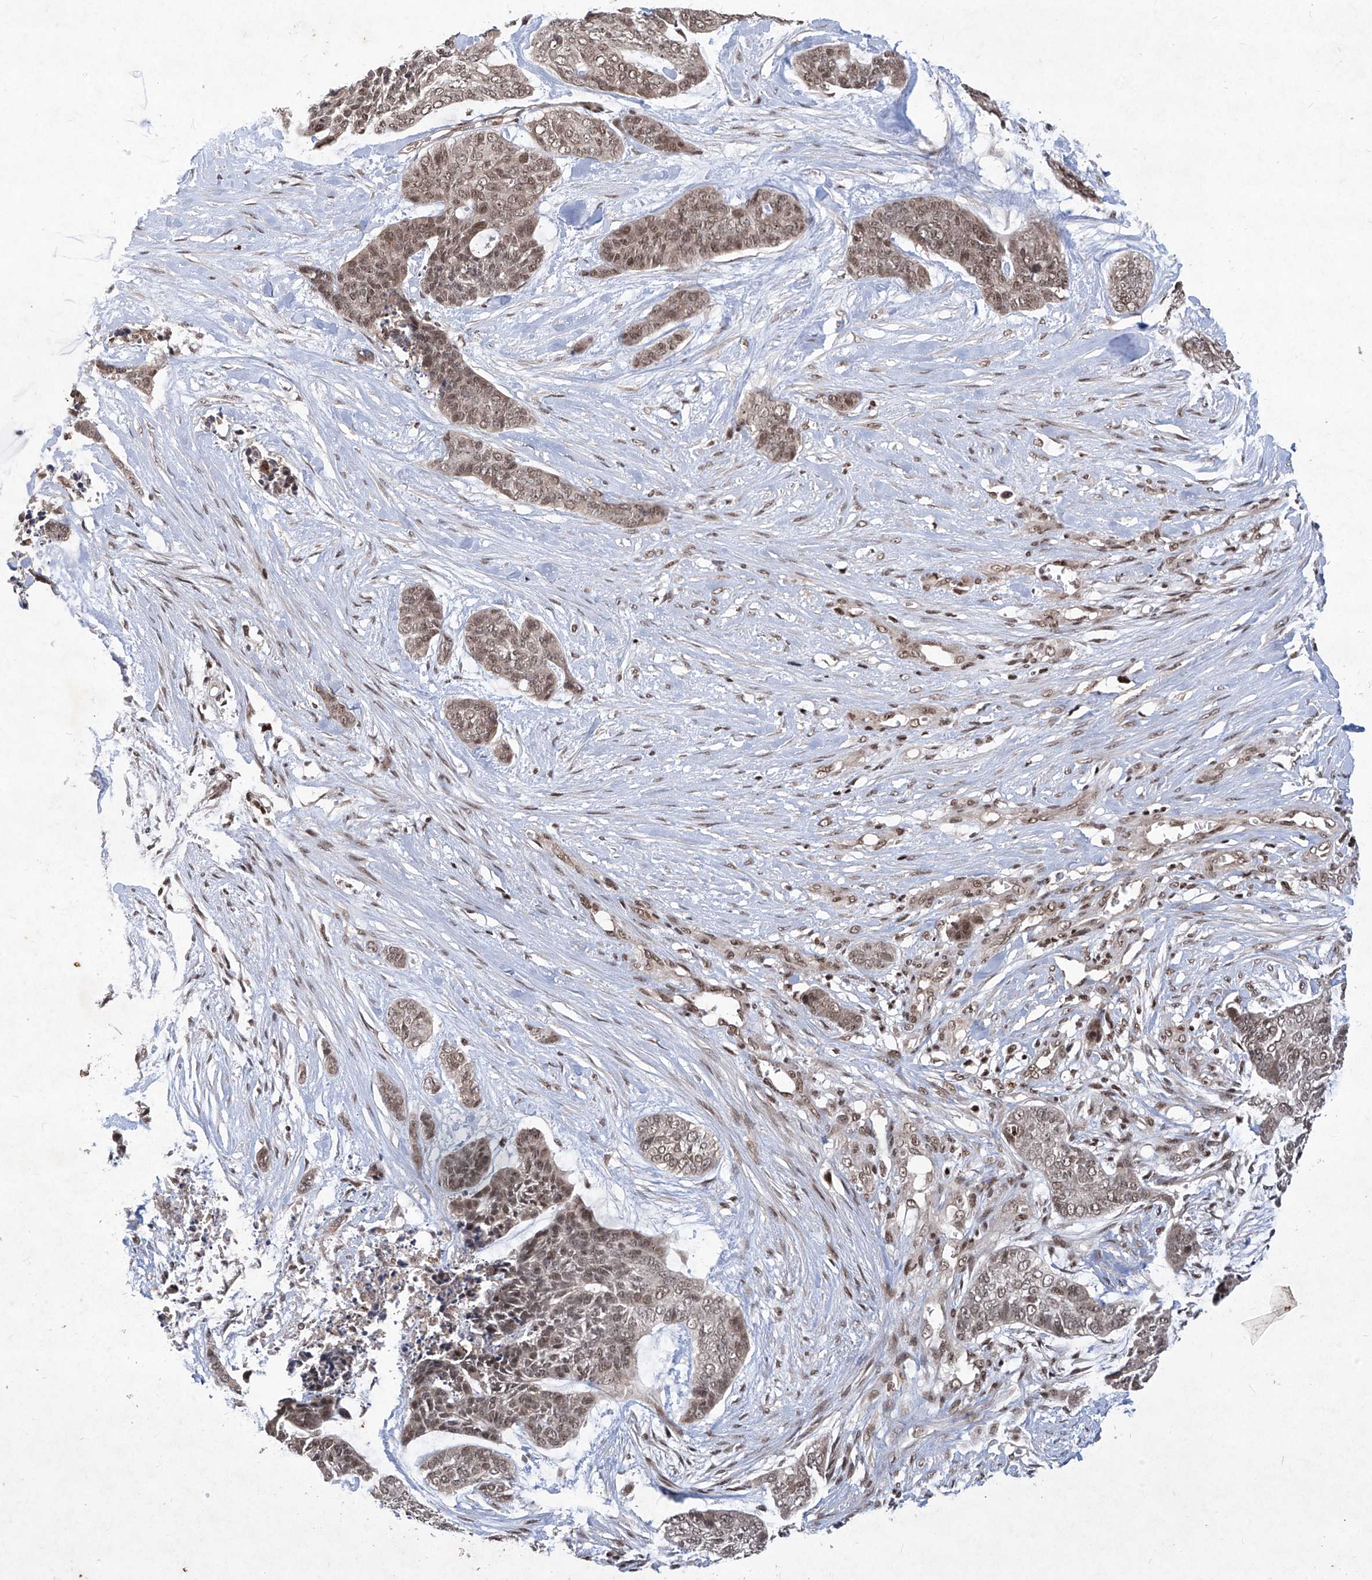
{"staining": {"intensity": "moderate", "quantity": ">75%", "location": "nuclear"}, "tissue": "skin cancer", "cell_type": "Tumor cells", "image_type": "cancer", "snomed": [{"axis": "morphology", "description": "Basal cell carcinoma"}, {"axis": "topography", "description": "Skin"}], "caption": "About >75% of tumor cells in human skin basal cell carcinoma exhibit moderate nuclear protein positivity as visualized by brown immunohistochemical staining.", "gene": "IRF2", "patient": {"sex": "female", "age": 64}}